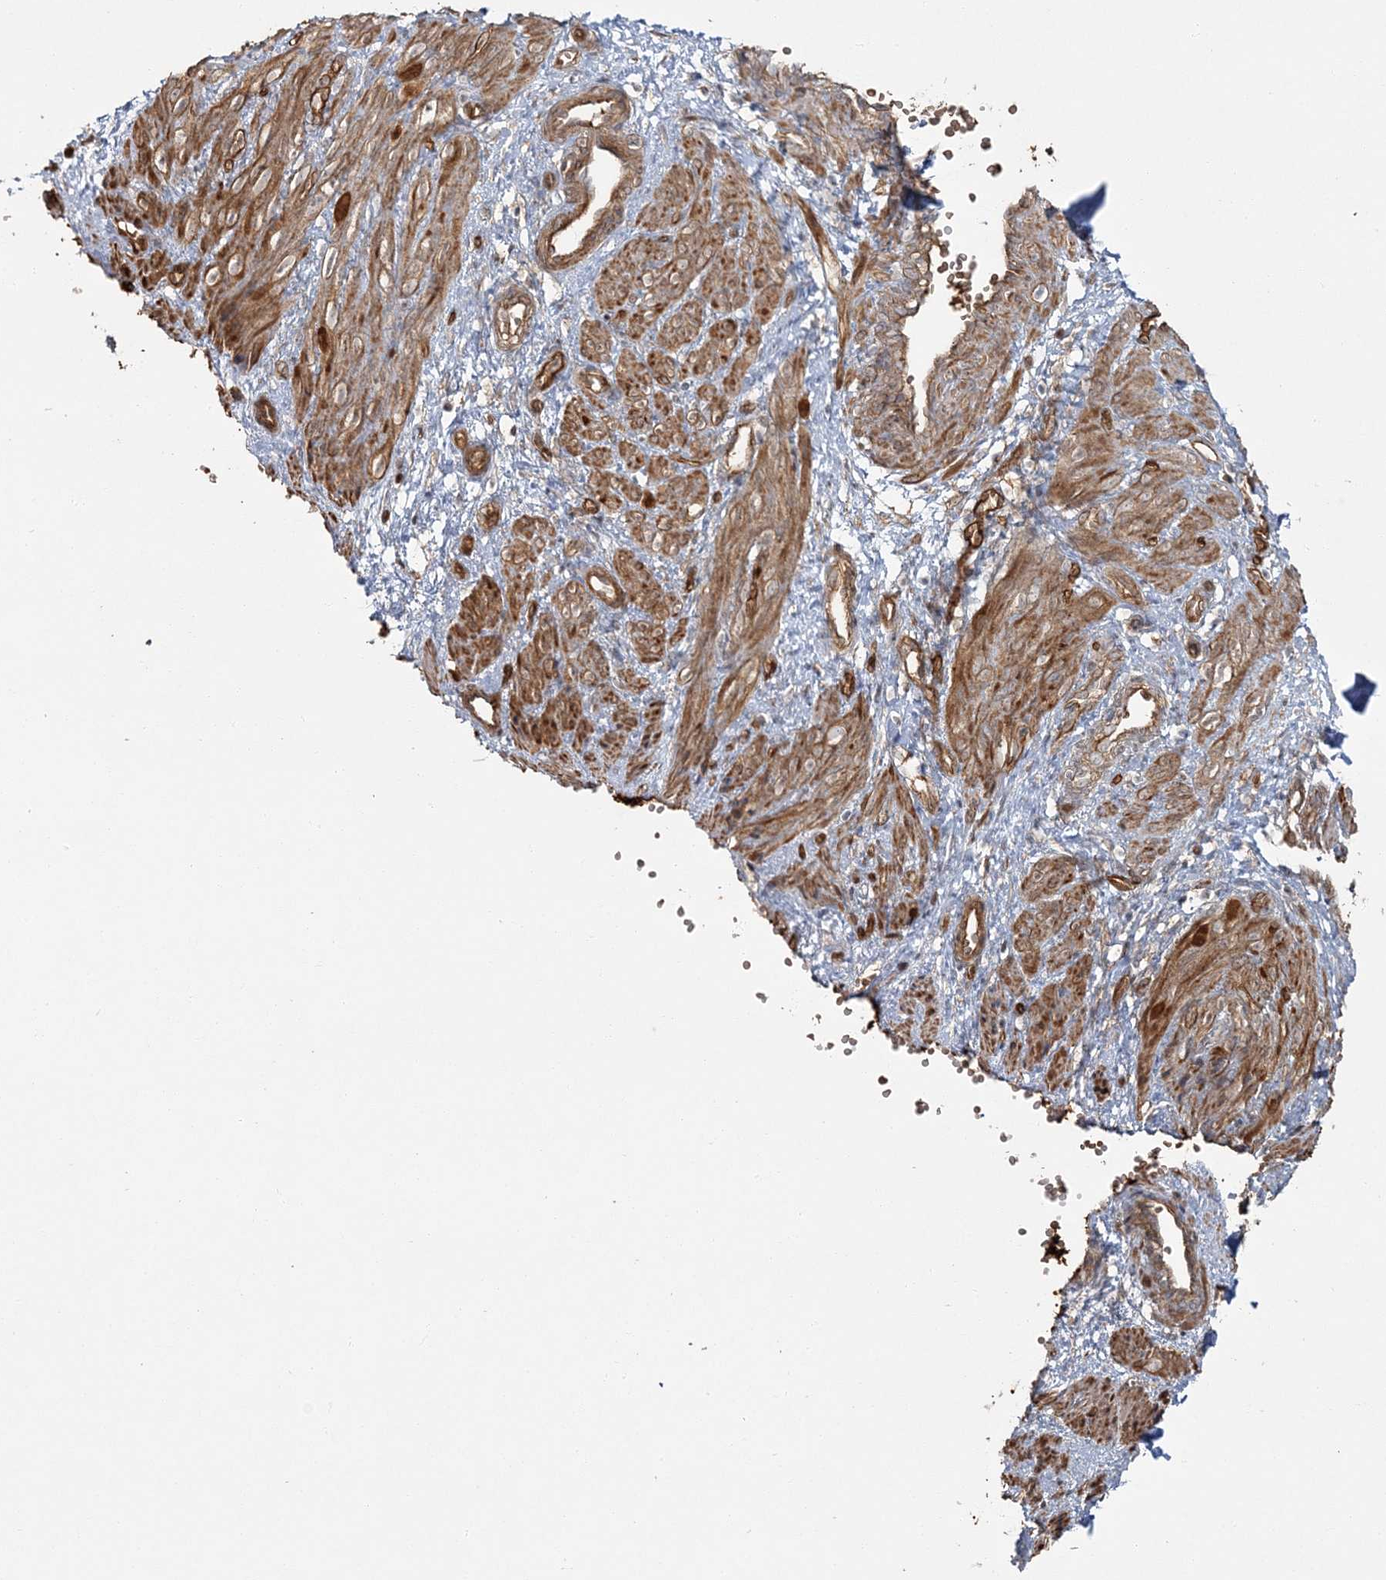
{"staining": {"intensity": "moderate", "quantity": ">75%", "location": "cytoplasmic/membranous"}, "tissue": "smooth muscle", "cell_type": "Smooth muscle cells", "image_type": "normal", "snomed": [{"axis": "morphology", "description": "Normal tissue, NOS"}, {"axis": "topography", "description": "Endometrium"}], "caption": "A histopathology image showing moderate cytoplasmic/membranous expression in approximately >75% of smooth muscle cells in normal smooth muscle, as visualized by brown immunohistochemical staining.", "gene": "RGCC", "patient": {"sex": "female", "age": 33}}